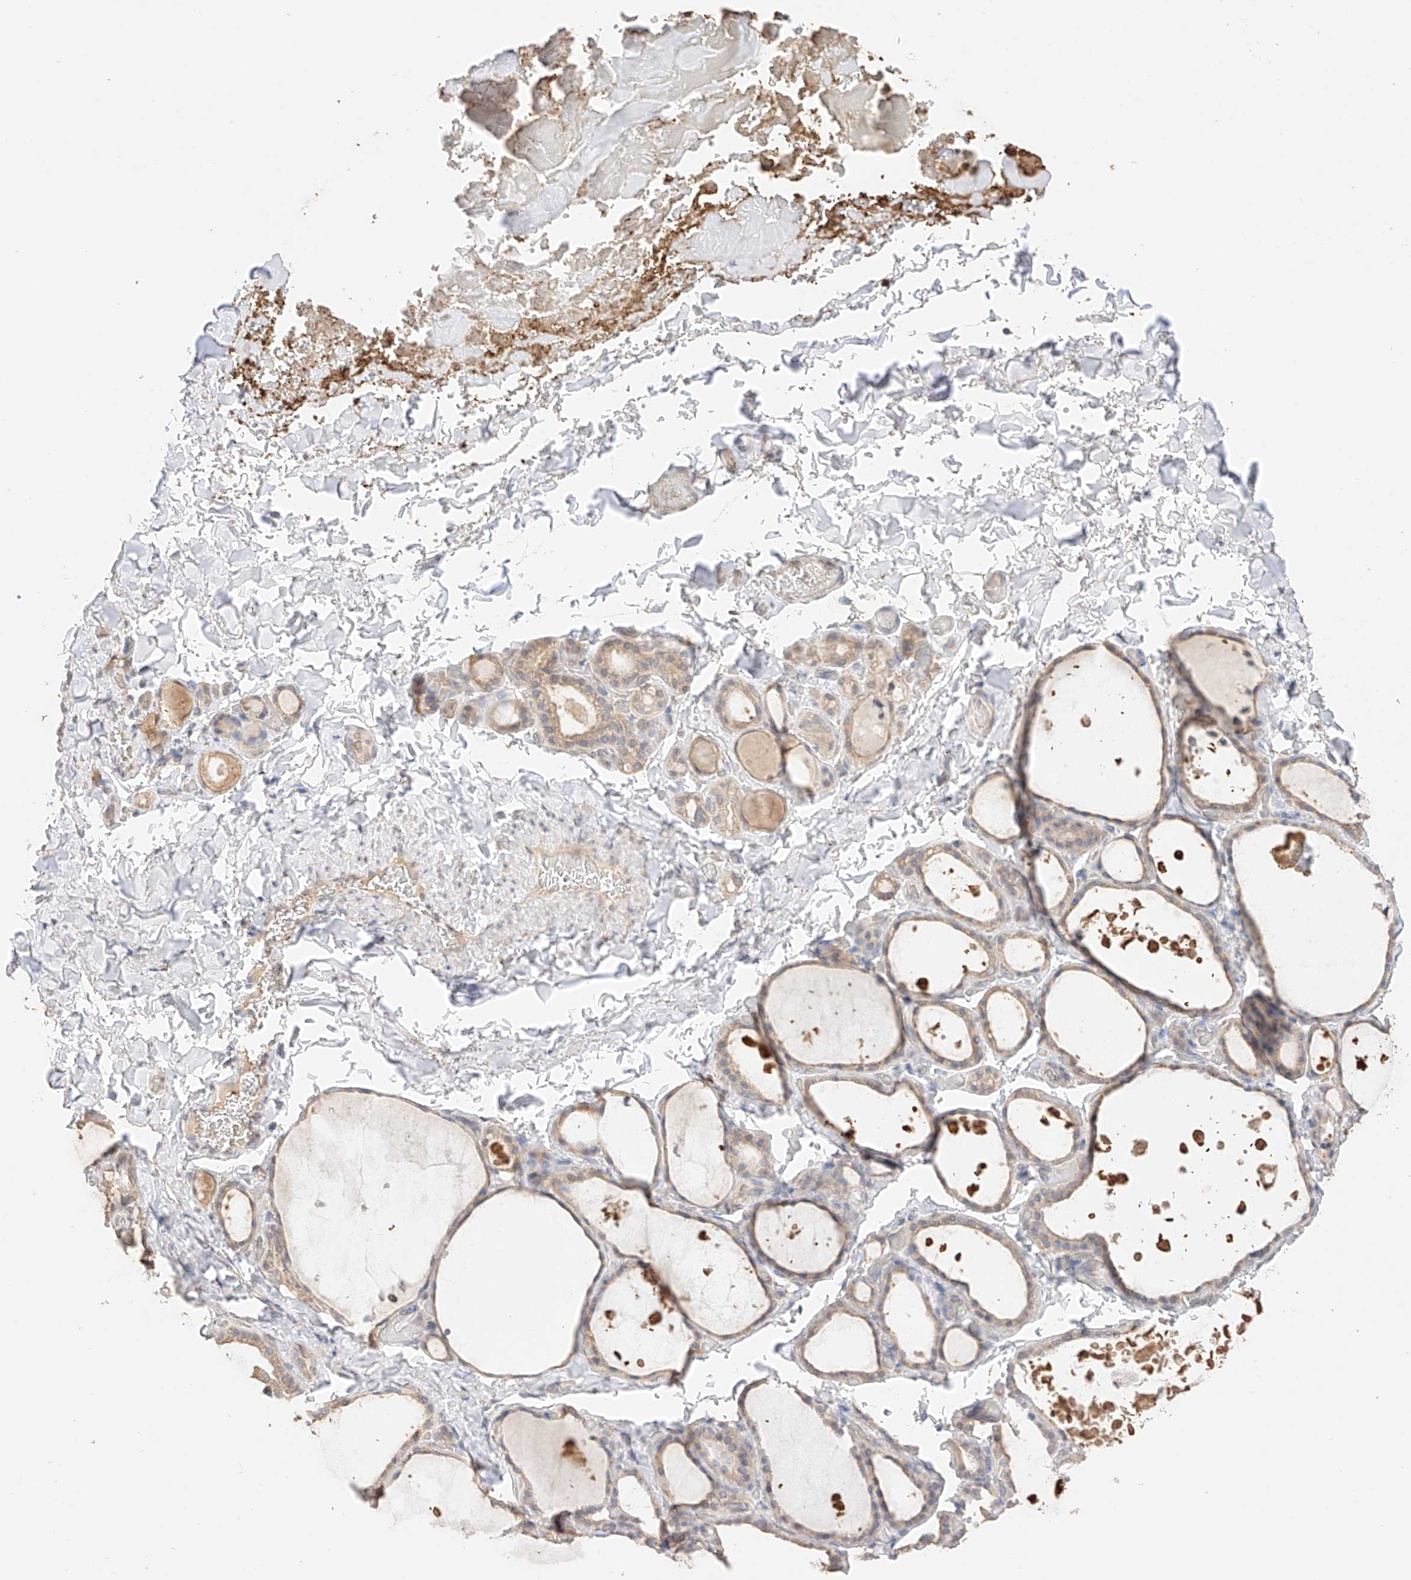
{"staining": {"intensity": "weak", "quantity": "25%-75%", "location": "cytoplasmic/membranous"}, "tissue": "thyroid gland", "cell_type": "Glandular cells", "image_type": "normal", "snomed": [{"axis": "morphology", "description": "Normal tissue, NOS"}, {"axis": "topography", "description": "Thyroid gland"}], "caption": "Glandular cells demonstrate low levels of weak cytoplasmic/membranous staining in about 25%-75% of cells in unremarkable thyroid gland.", "gene": "IL22RA2", "patient": {"sex": "female", "age": 44}}